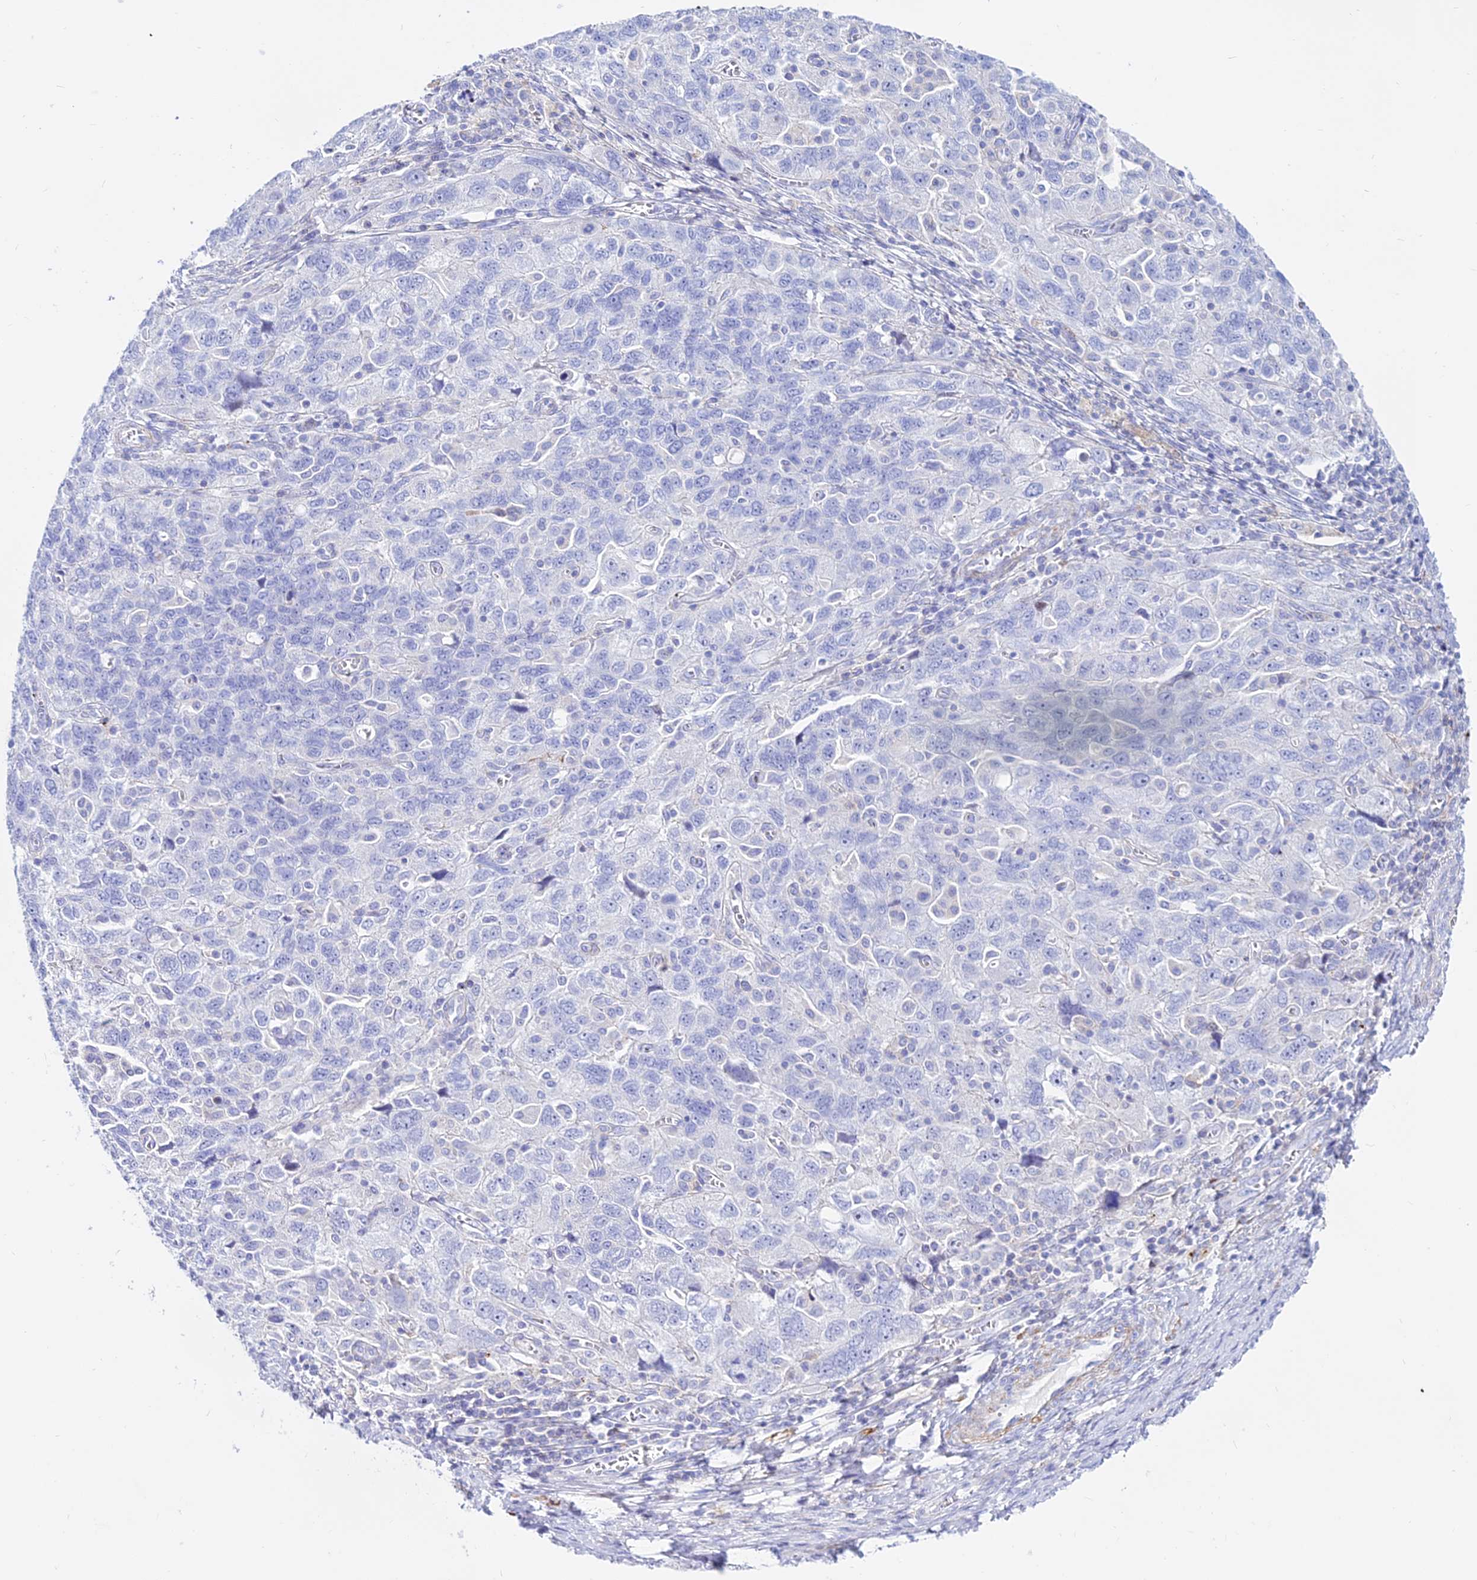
{"staining": {"intensity": "negative", "quantity": "none", "location": "none"}, "tissue": "ovarian cancer", "cell_type": "Tumor cells", "image_type": "cancer", "snomed": [{"axis": "morphology", "description": "Carcinoma, NOS"}, {"axis": "morphology", "description": "Cystadenocarcinoma, serous, NOS"}, {"axis": "topography", "description": "Ovary"}], "caption": "Tumor cells show no significant staining in ovarian carcinoma.", "gene": "DLX1", "patient": {"sex": "female", "age": 69}}